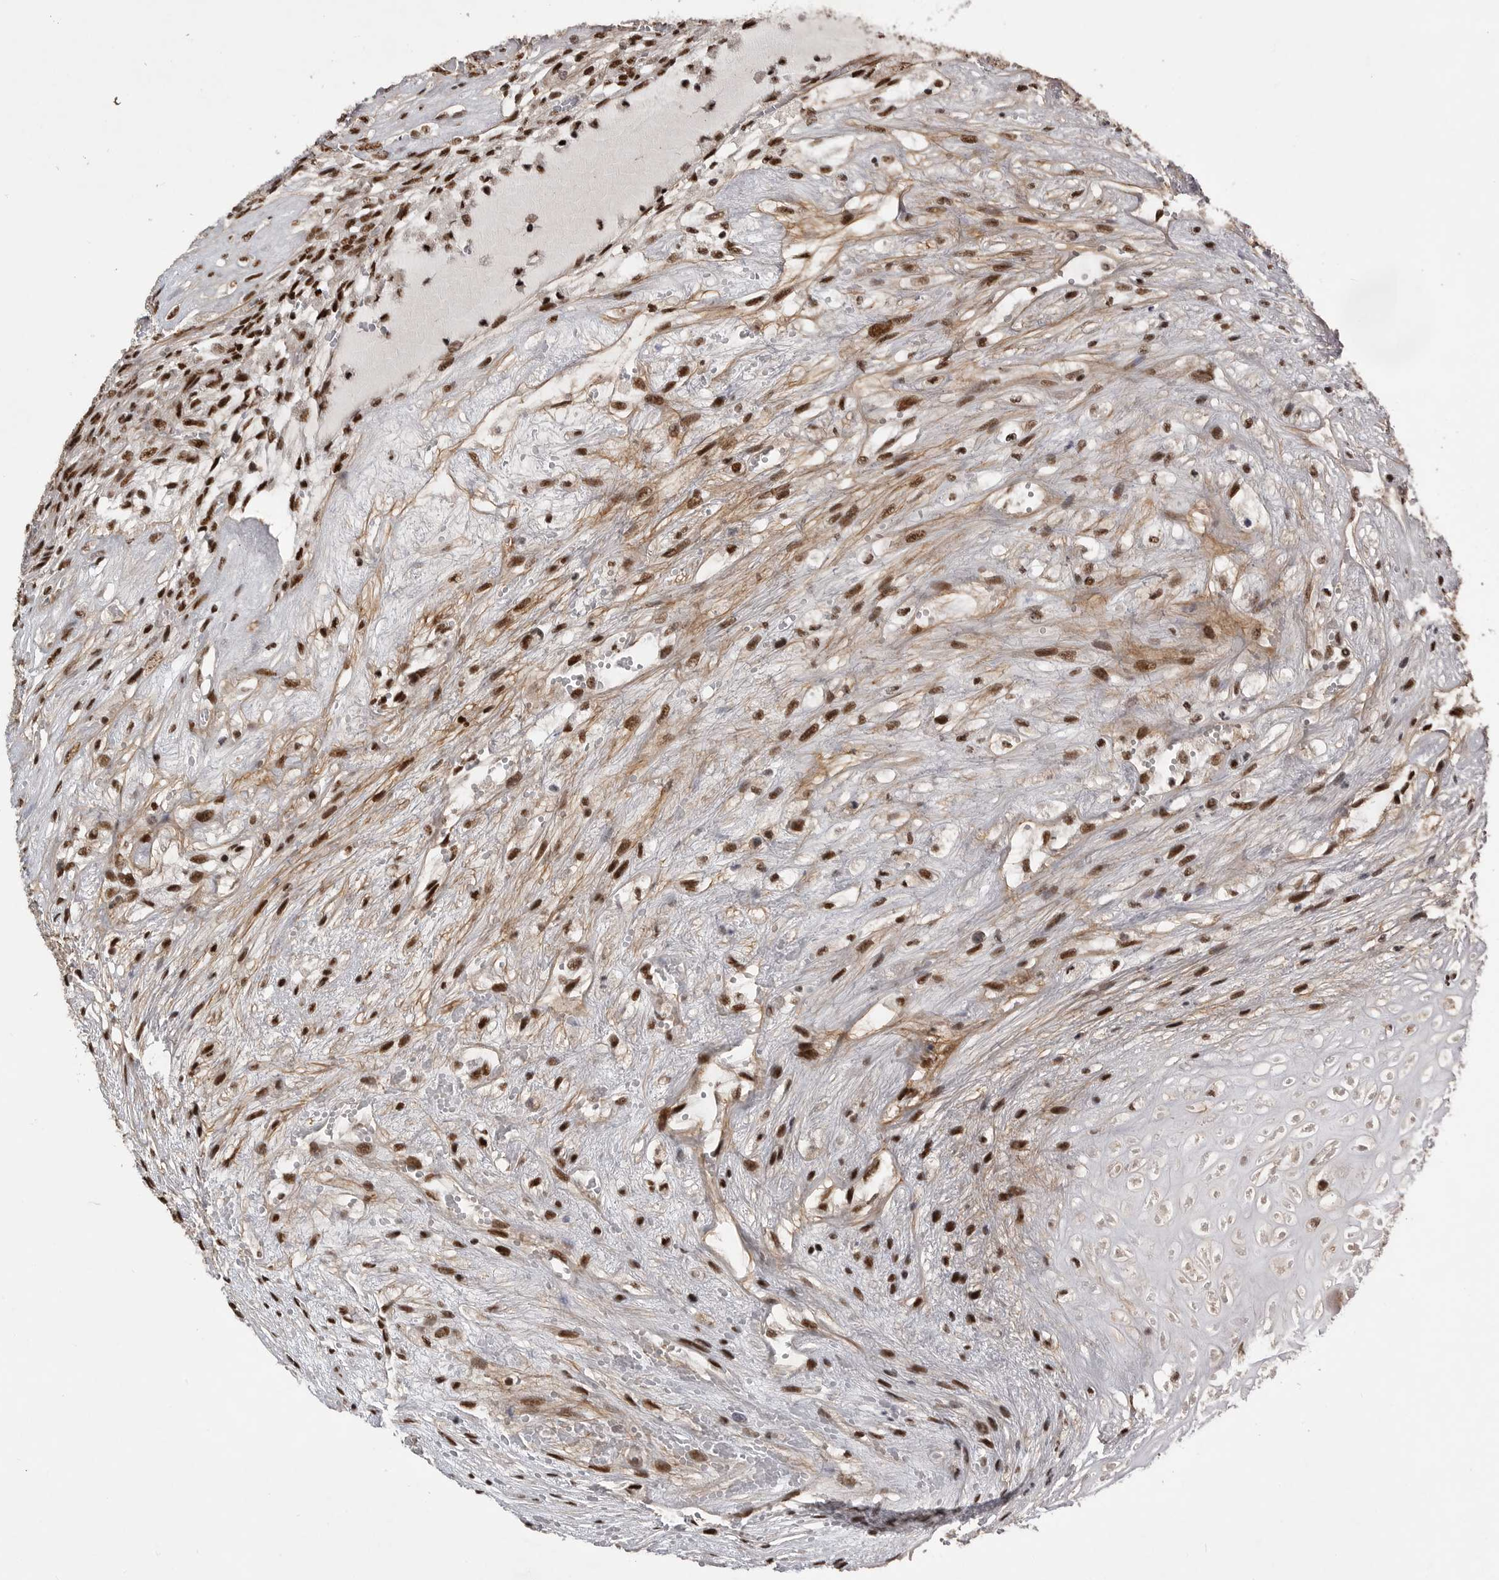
{"staining": {"intensity": "strong", "quantity": ">75%", "location": "cytoplasmic/membranous,nuclear"}, "tissue": "testis cancer", "cell_type": "Tumor cells", "image_type": "cancer", "snomed": [{"axis": "morphology", "description": "Seminoma, NOS"}, {"axis": "morphology", "description": "Carcinoma, Embryonal, NOS"}, {"axis": "topography", "description": "Testis"}], "caption": "Immunohistochemistry staining of embryonal carcinoma (testis), which reveals high levels of strong cytoplasmic/membranous and nuclear staining in approximately >75% of tumor cells indicating strong cytoplasmic/membranous and nuclear protein staining. The staining was performed using DAB (brown) for protein detection and nuclei were counterstained in hematoxylin (blue).", "gene": "PPP1R8", "patient": {"sex": "male", "age": 28}}